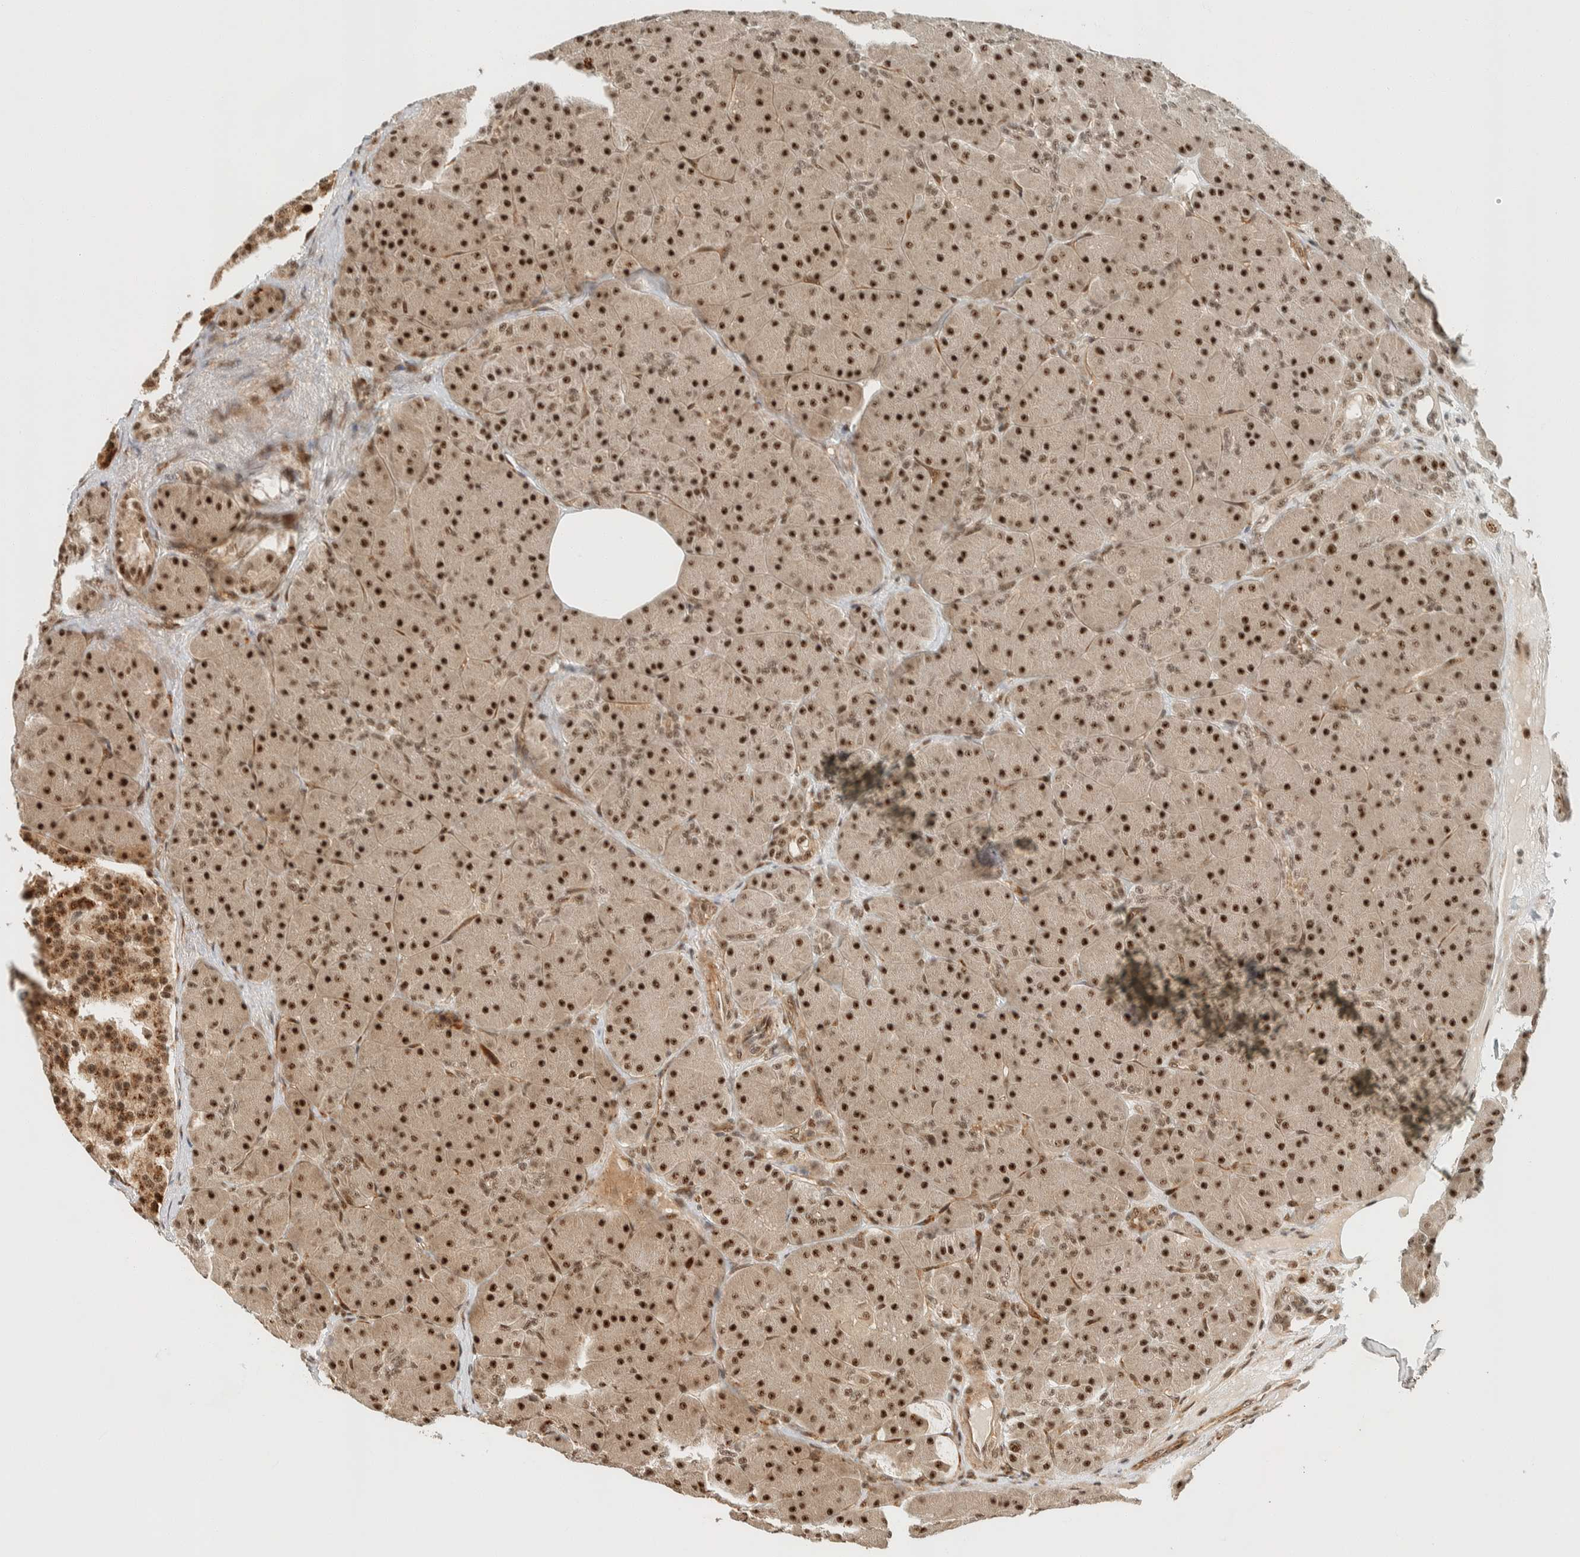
{"staining": {"intensity": "strong", "quantity": ">75%", "location": "nuclear"}, "tissue": "pancreas", "cell_type": "Exocrine glandular cells", "image_type": "normal", "snomed": [{"axis": "morphology", "description": "Normal tissue, NOS"}, {"axis": "topography", "description": "Pancreas"}], "caption": "The image exhibits a brown stain indicating the presence of a protein in the nuclear of exocrine glandular cells in pancreas. Immunohistochemistry (ihc) stains the protein of interest in brown and the nuclei are stained blue.", "gene": "SIK1", "patient": {"sex": "male", "age": 66}}